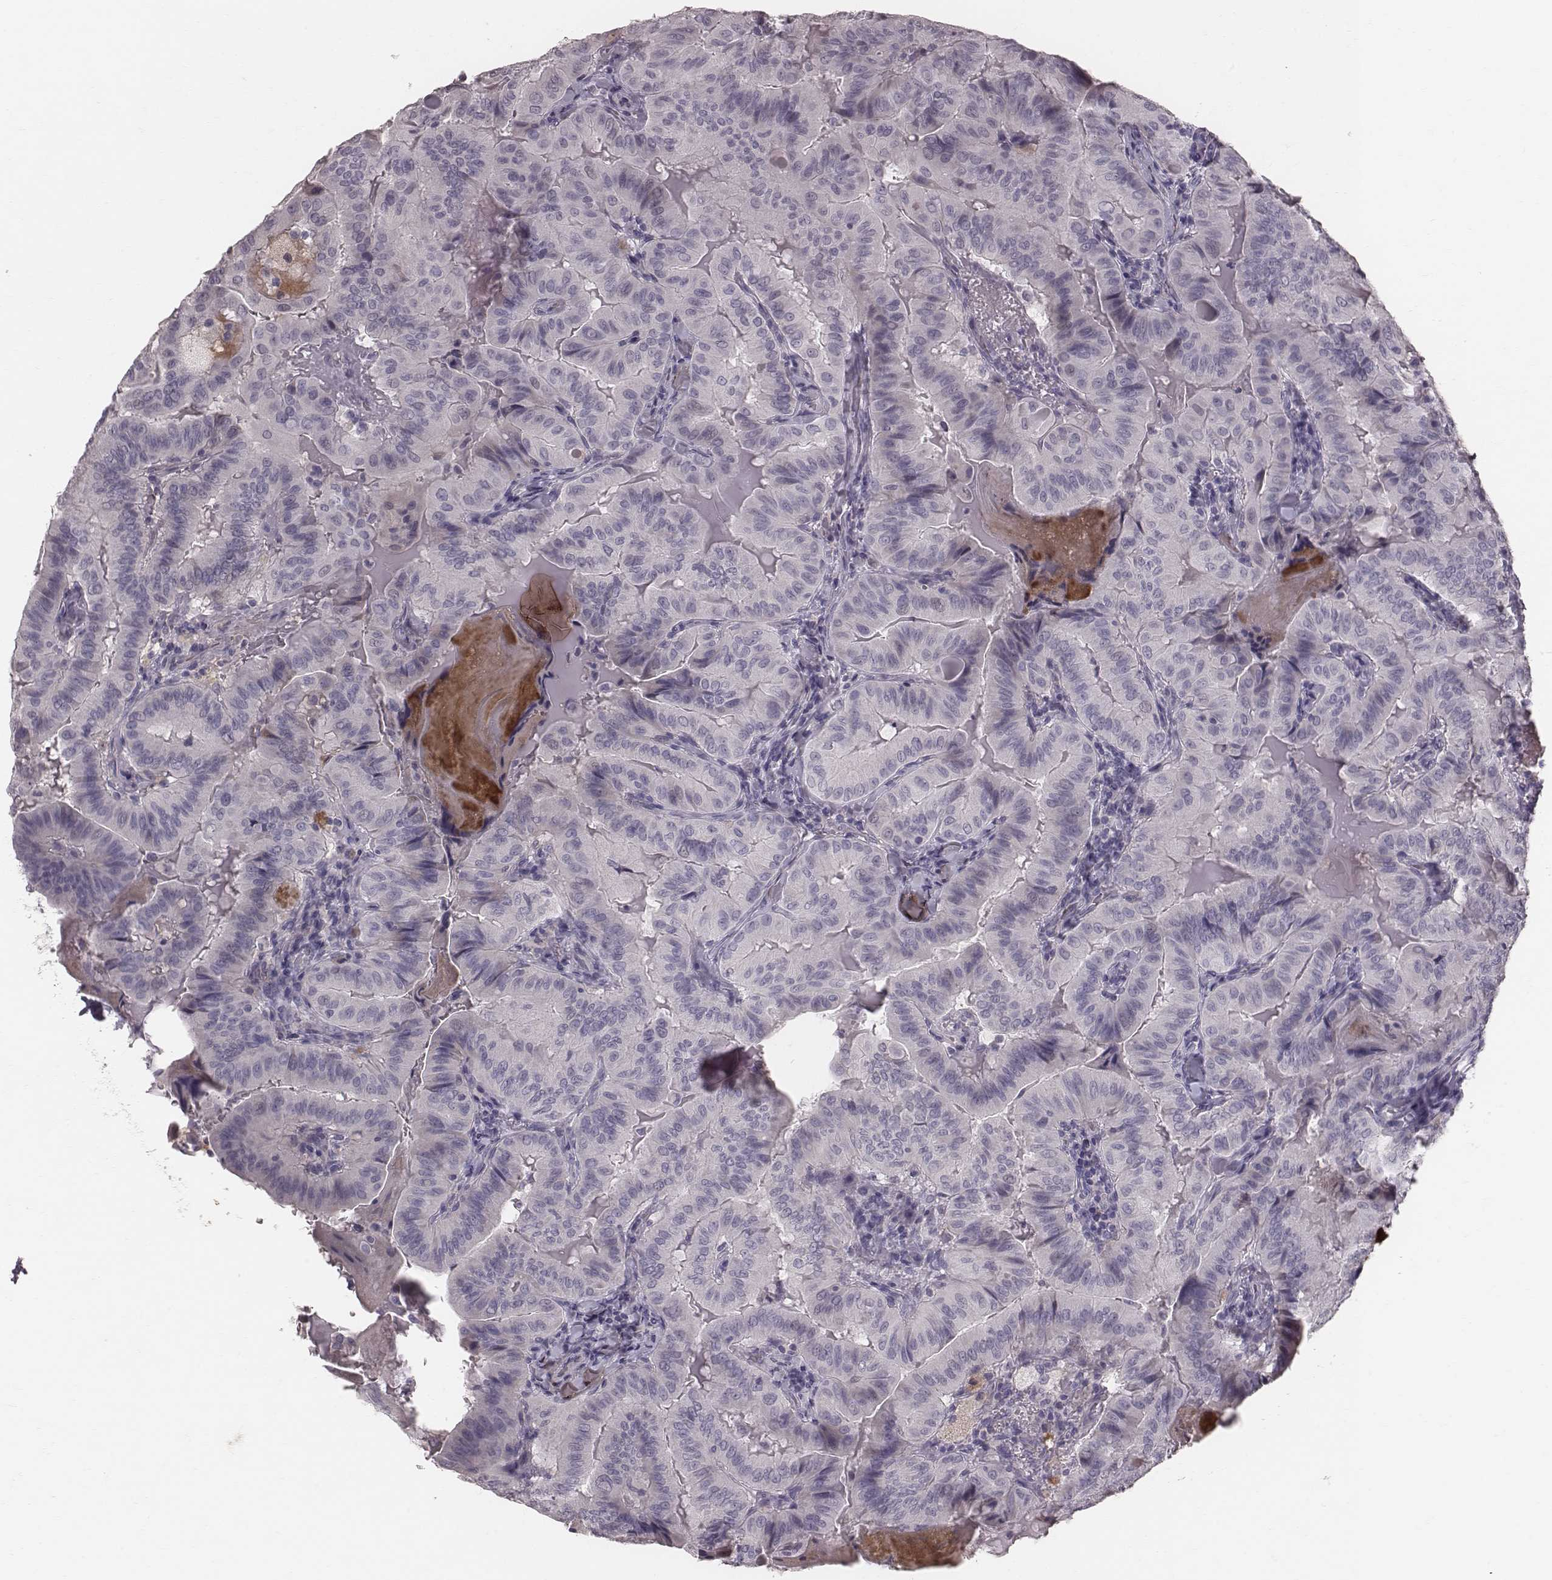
{"staining": {"intensity": "negative", "quantity": "none", "location": "none"}, "tissue": "thyroid cancer", "cell_type": "Tumor cells", "image_type": "cancer", "snomed": [{"axis": "morphology", "description": "Papillary adenocarcinoma, NOS"}, {"axis": "topography", "description": "Thyroid gland"}], "caption": "The histopathology image reveals no staining of tumor cells in thyroid papillary adenocarcinoma.", "gene": "CFTR", "patient": {"sex": "female", "age": 68}}